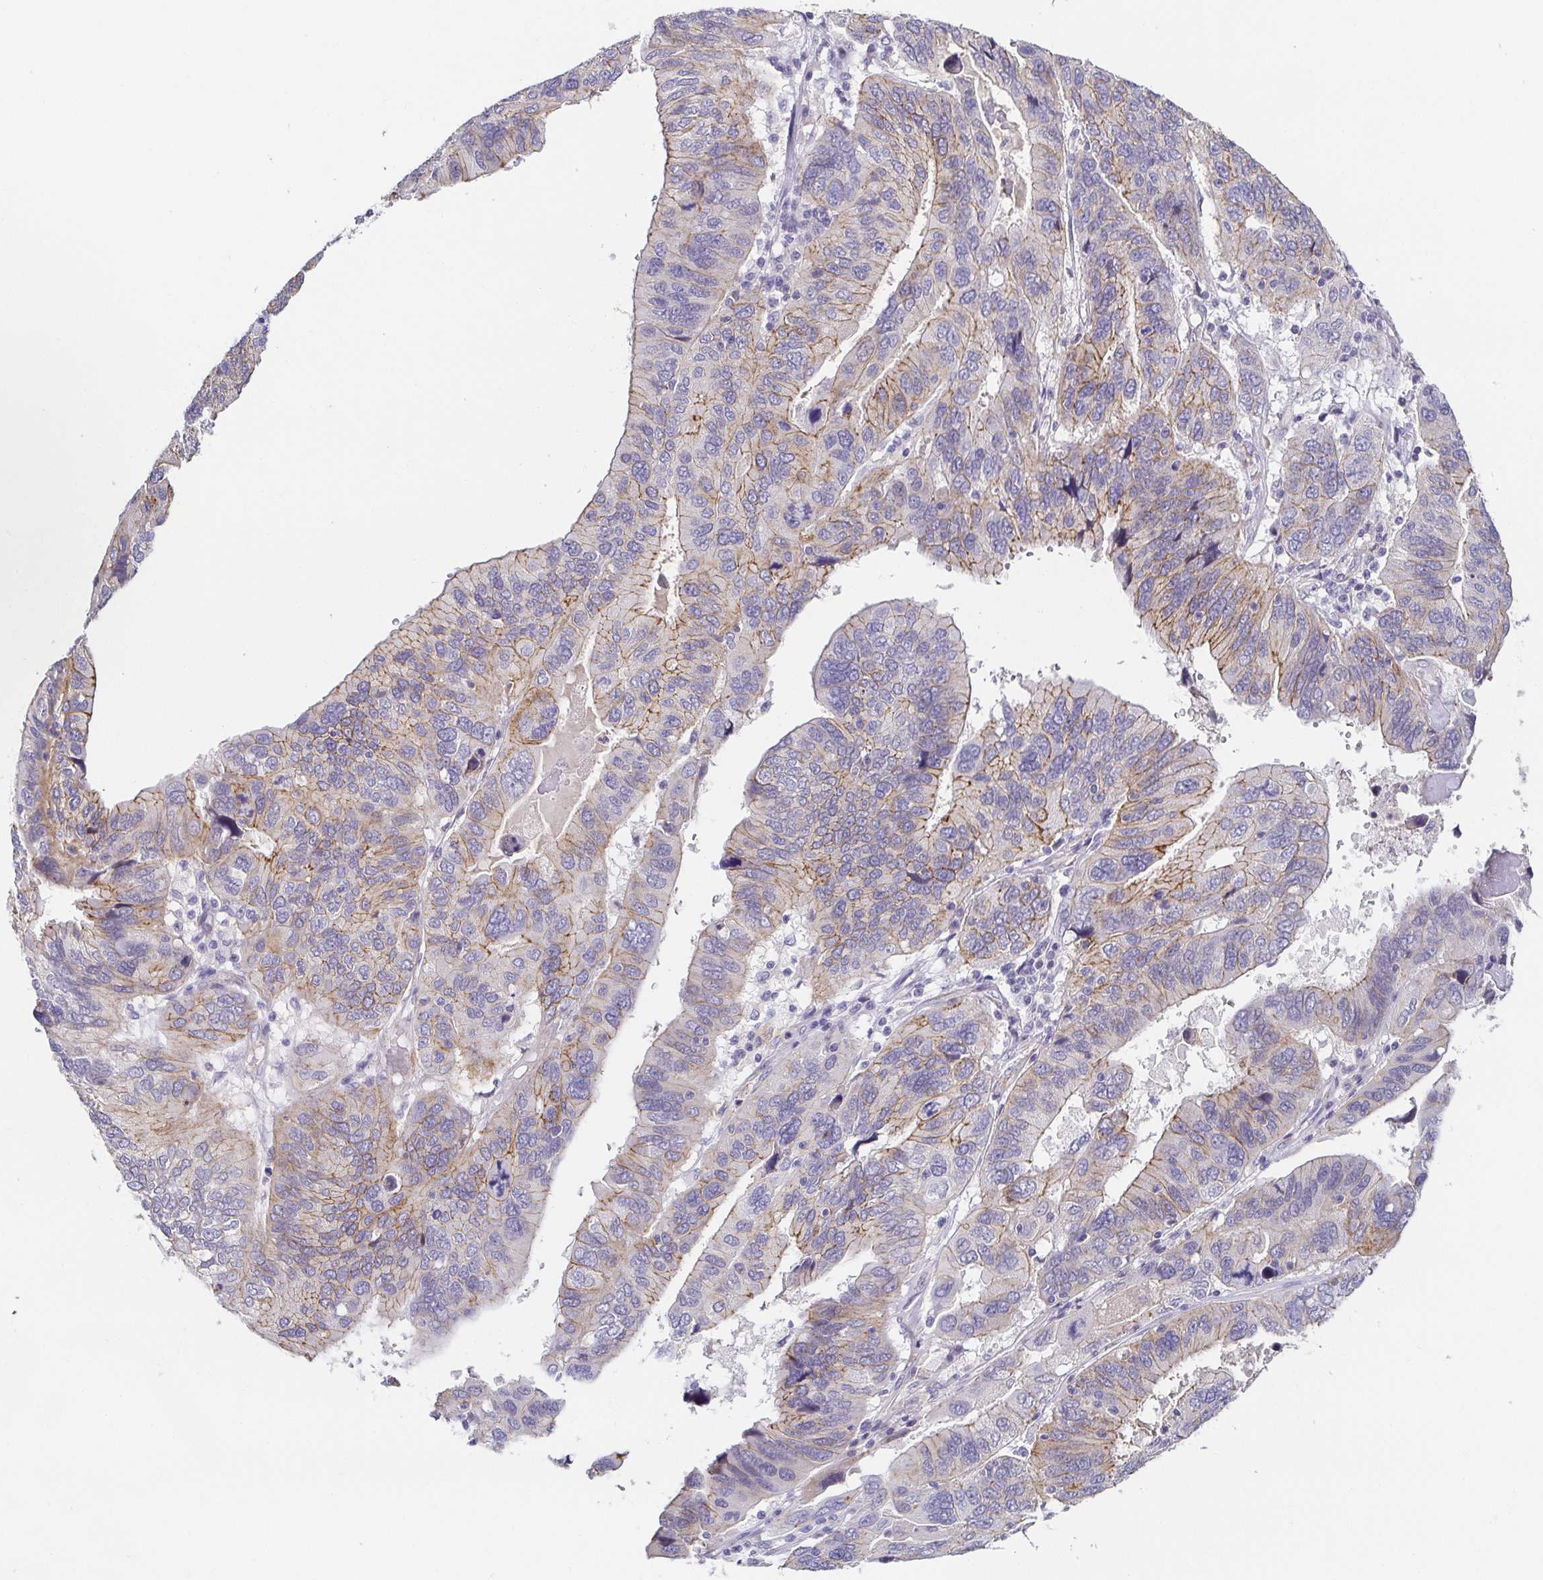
{"staining": {"intensity": "moderate", "quantity": "25%-75%", "location": "cytoplasmic/membranous"}, "tissue": "ovarian cancer", "cell_type": "Tumor cells", "image_type": "cancer", "snomed": [{"axis": "morphology", "description": "Cystadenocarcinoma, serous, NOS"}, {"axis": "topography", "description": "Ovary"}], "caption": "Immunohistochemical staining of human ovarian cancer displays medium levels of moderate cytoplasmic/membranous protein positivity in approximately 25%-75% of tumor cells. The protein is shown in brown color, while the nuclei are stained blue.", "gene": "PIWIL3", "patient": {"sex": "female", "age": 79}}